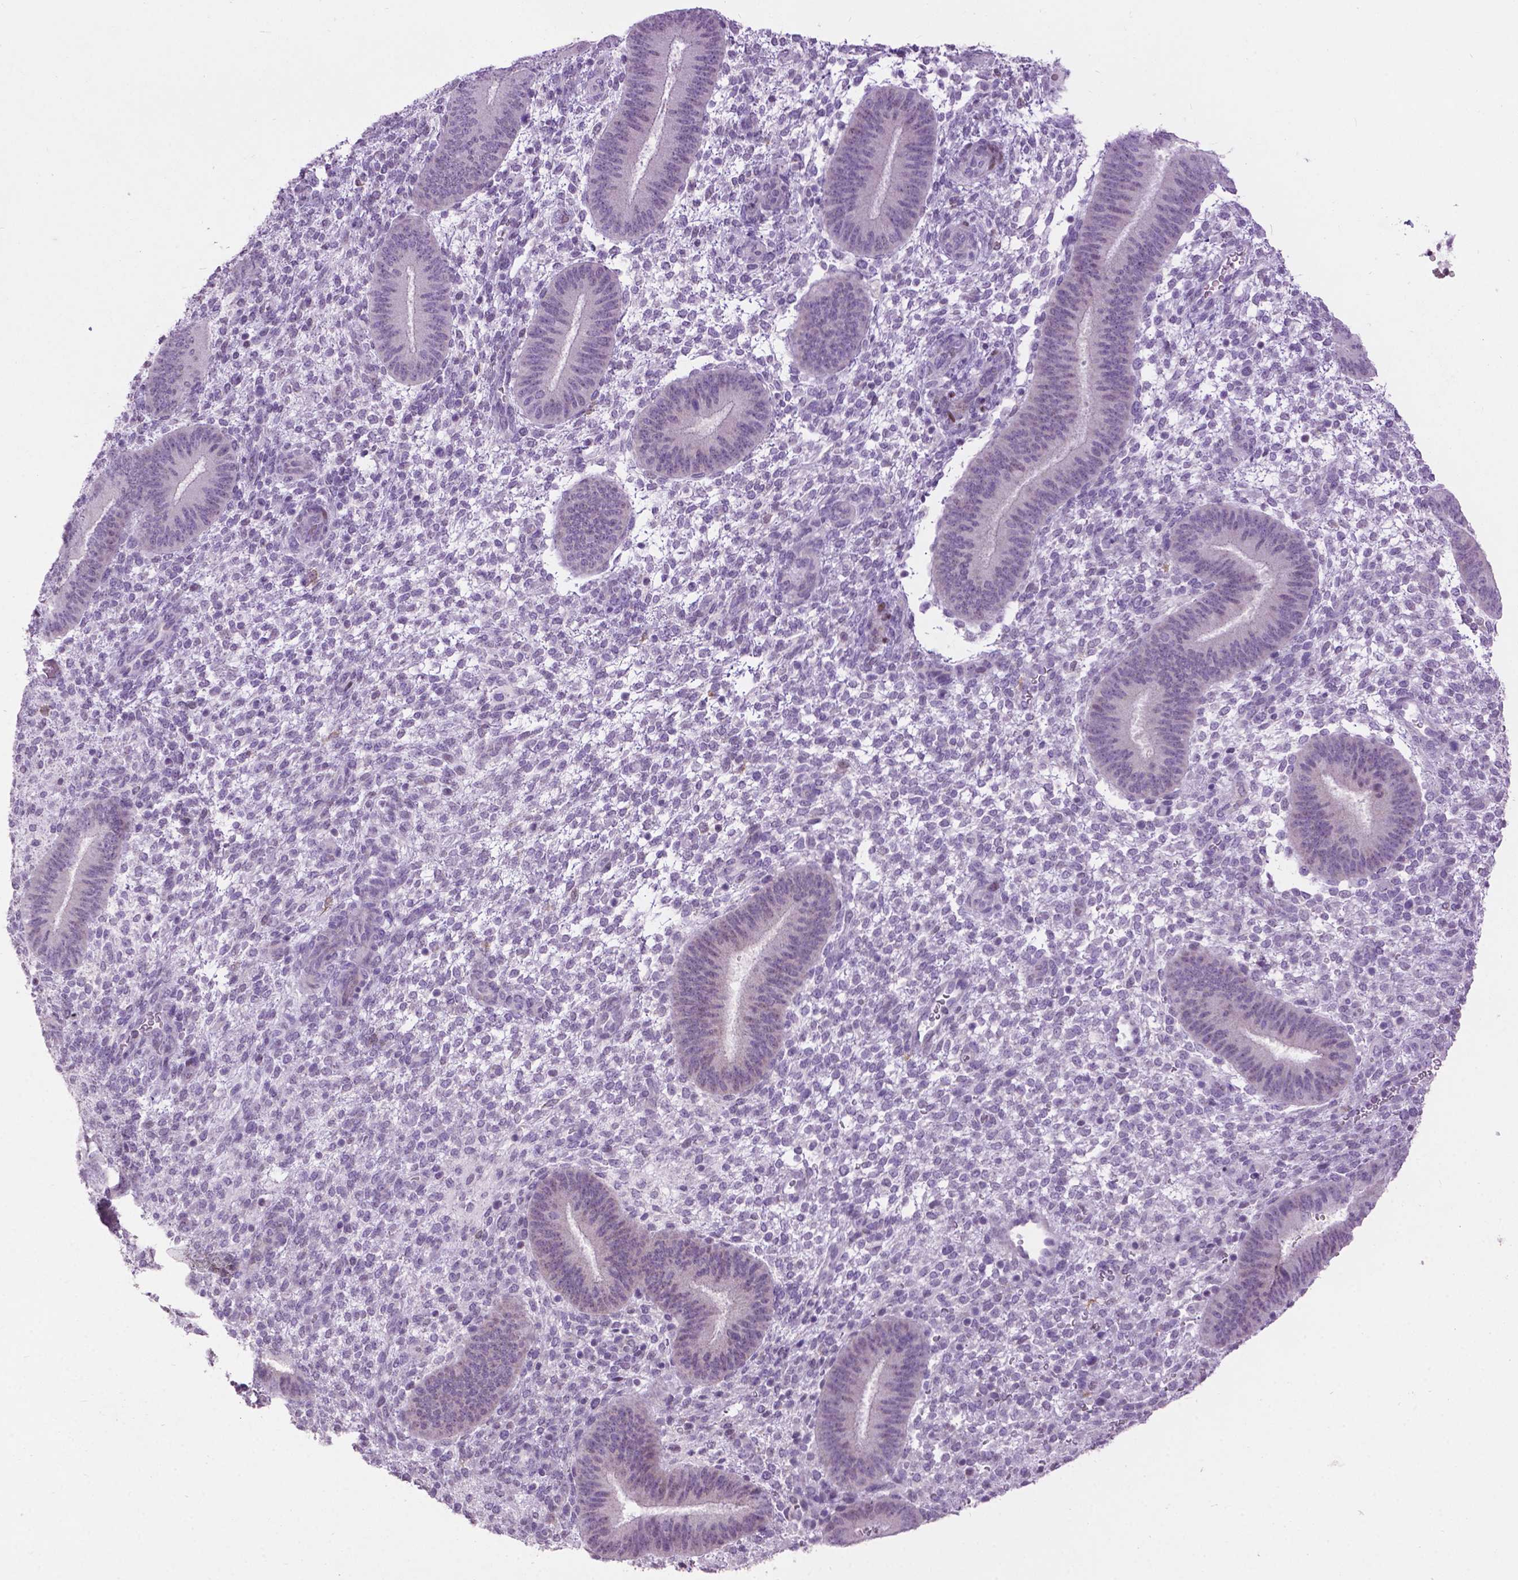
{"staining": {"intensity": "negative", "quantity": "none", "location": "none"}, "tissue": "endometrium", "cell_type": "Cells in endometrial stroma", "image_type": "normal", "snomed": [{"axis": "morphology", "description": "Normal tissue, NOS"}, {"axis": "topography", "description": "Endometrium"}], "caption": "A micrograph of endometrium stained for a protein exhibits no brown staining in cells in endometrial stroma.", "gene": "TH", "patient": {"sex": "female", "age": 39}}